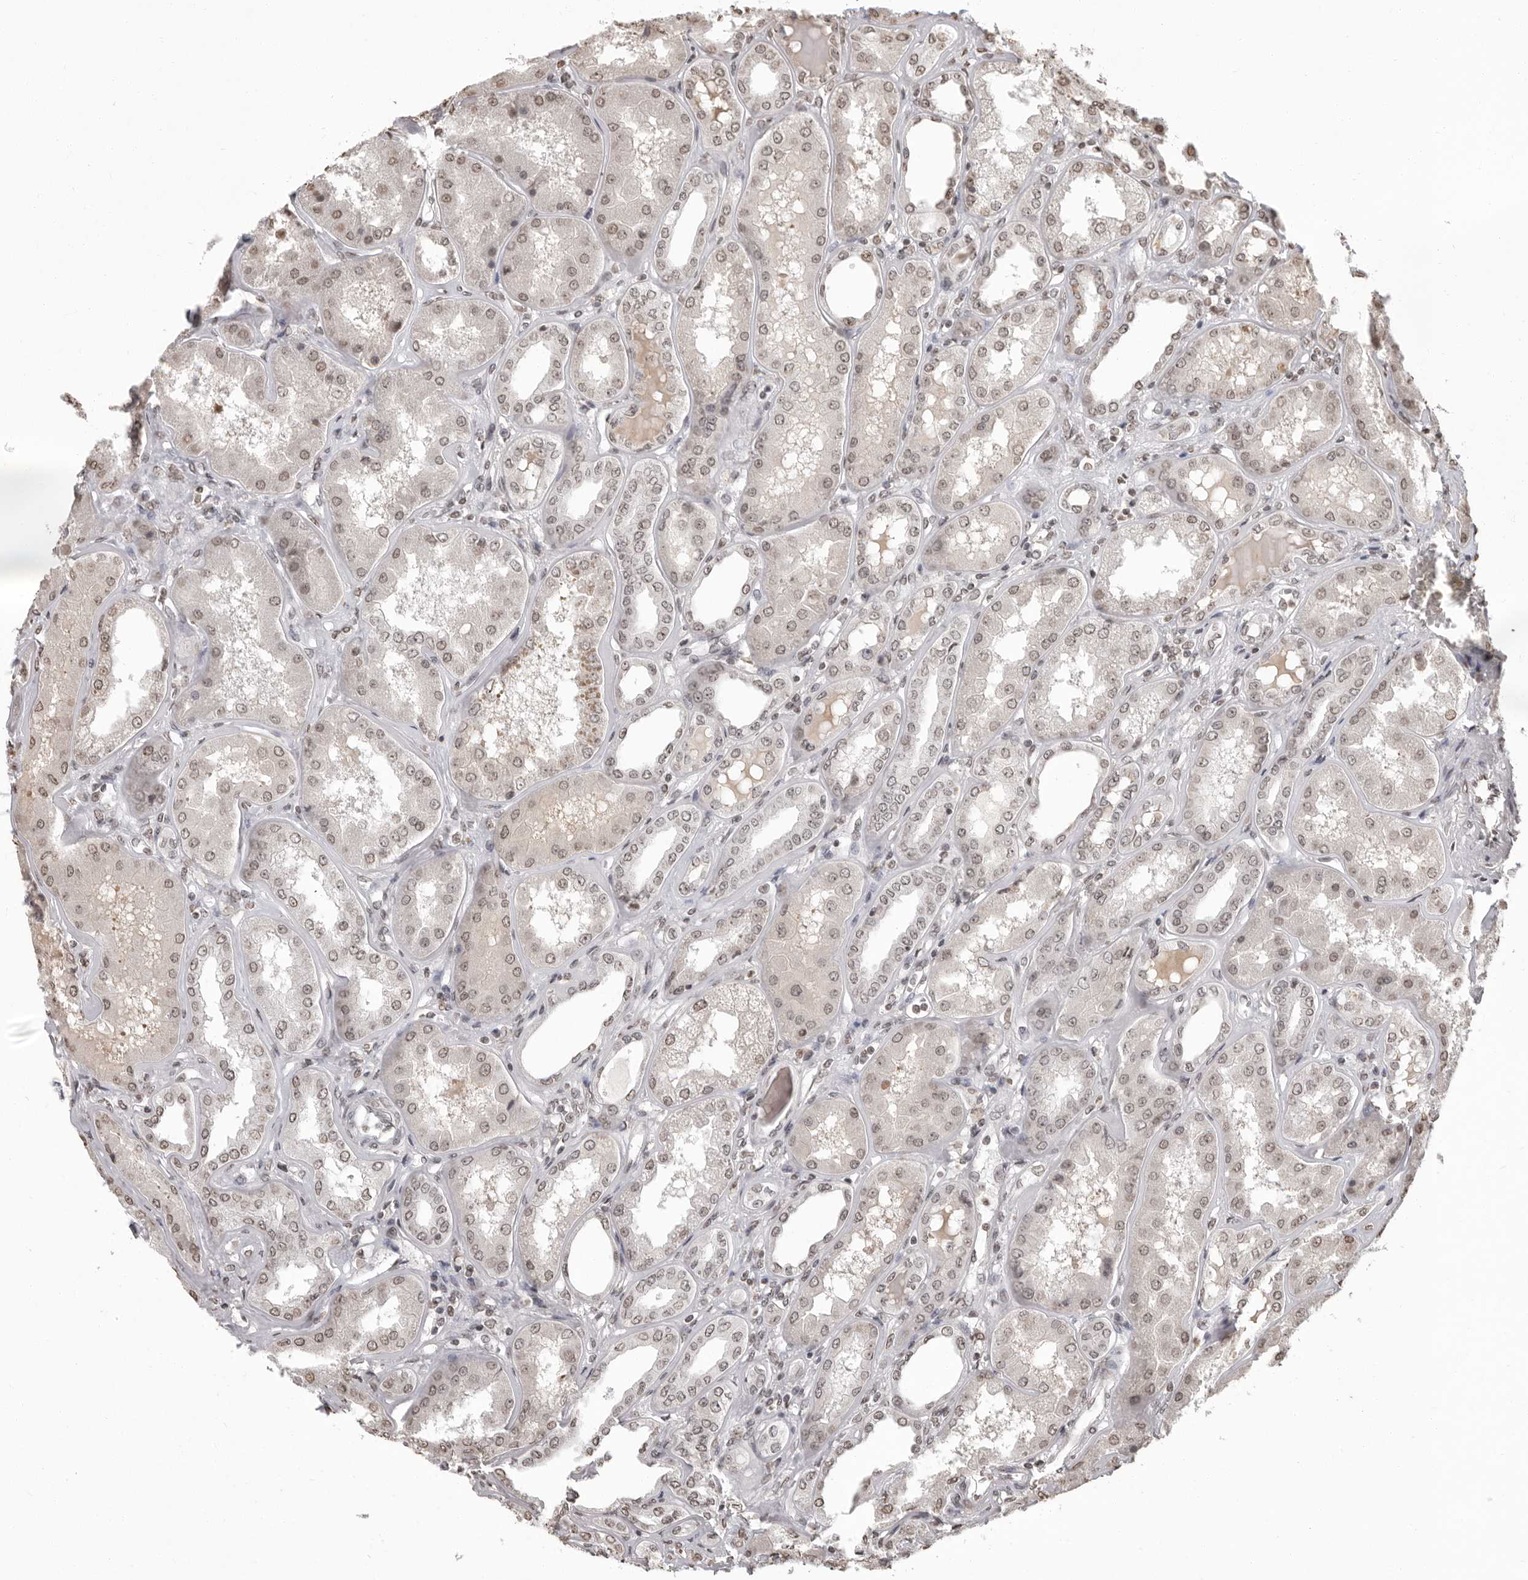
{"staining": {"intensity": "negative", "quantity": "none", "location": "none"}, "tissue": "kidney", "cell_type": "Cells in glomeruli", "image_type": "normal", "snomed": [{"axis": "morphology", "description": "Normal tissue, NOS"}, {"axis": "topography", "description": "Kidney"}], "caption": "The image demonstrates no significant expression in cells in glomeruli of kidney. (Stains: DAB IHC with hematoxylin counter stain, Microscopy: brightfield microscopy at high magnification).", "gene": "WDR45", "patient": {"sex": "female", "age": 56}}